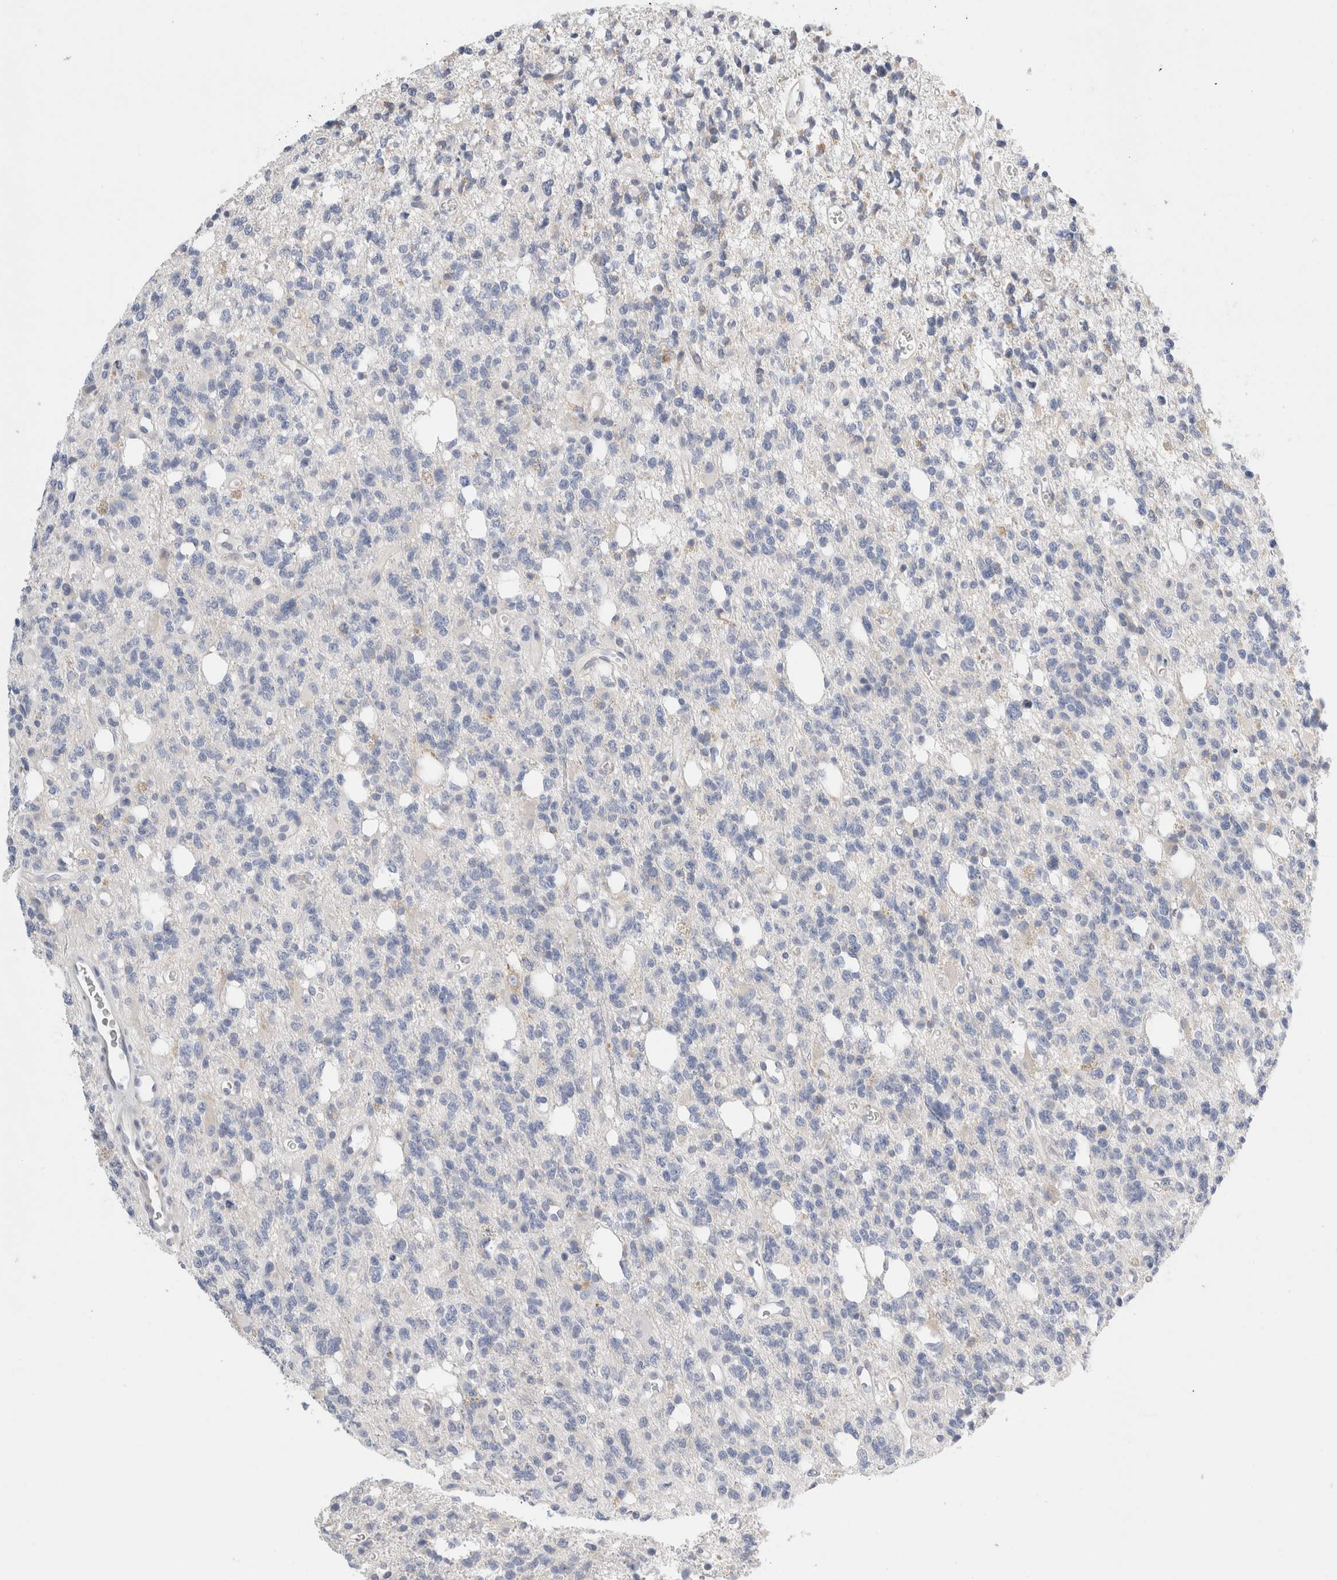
{"staining": {"intensity": "negative", "quantity": "none", "location": "none"}, "tissue": "glioma", "cell_type": "Tumor cells", "image_type": "cancer", "snomed": [{"axis": "morphology", "description": "Glioma, malignant, High grade"}, {"axis": "topography", "description": "Brain"}], "caption": "Human glioma stained for a protein using immunohistochemistry (IHC) exhibits no positivity in tumor cells.", "gene": "CSK", "patient": {"sex": "female", "age": 62}}